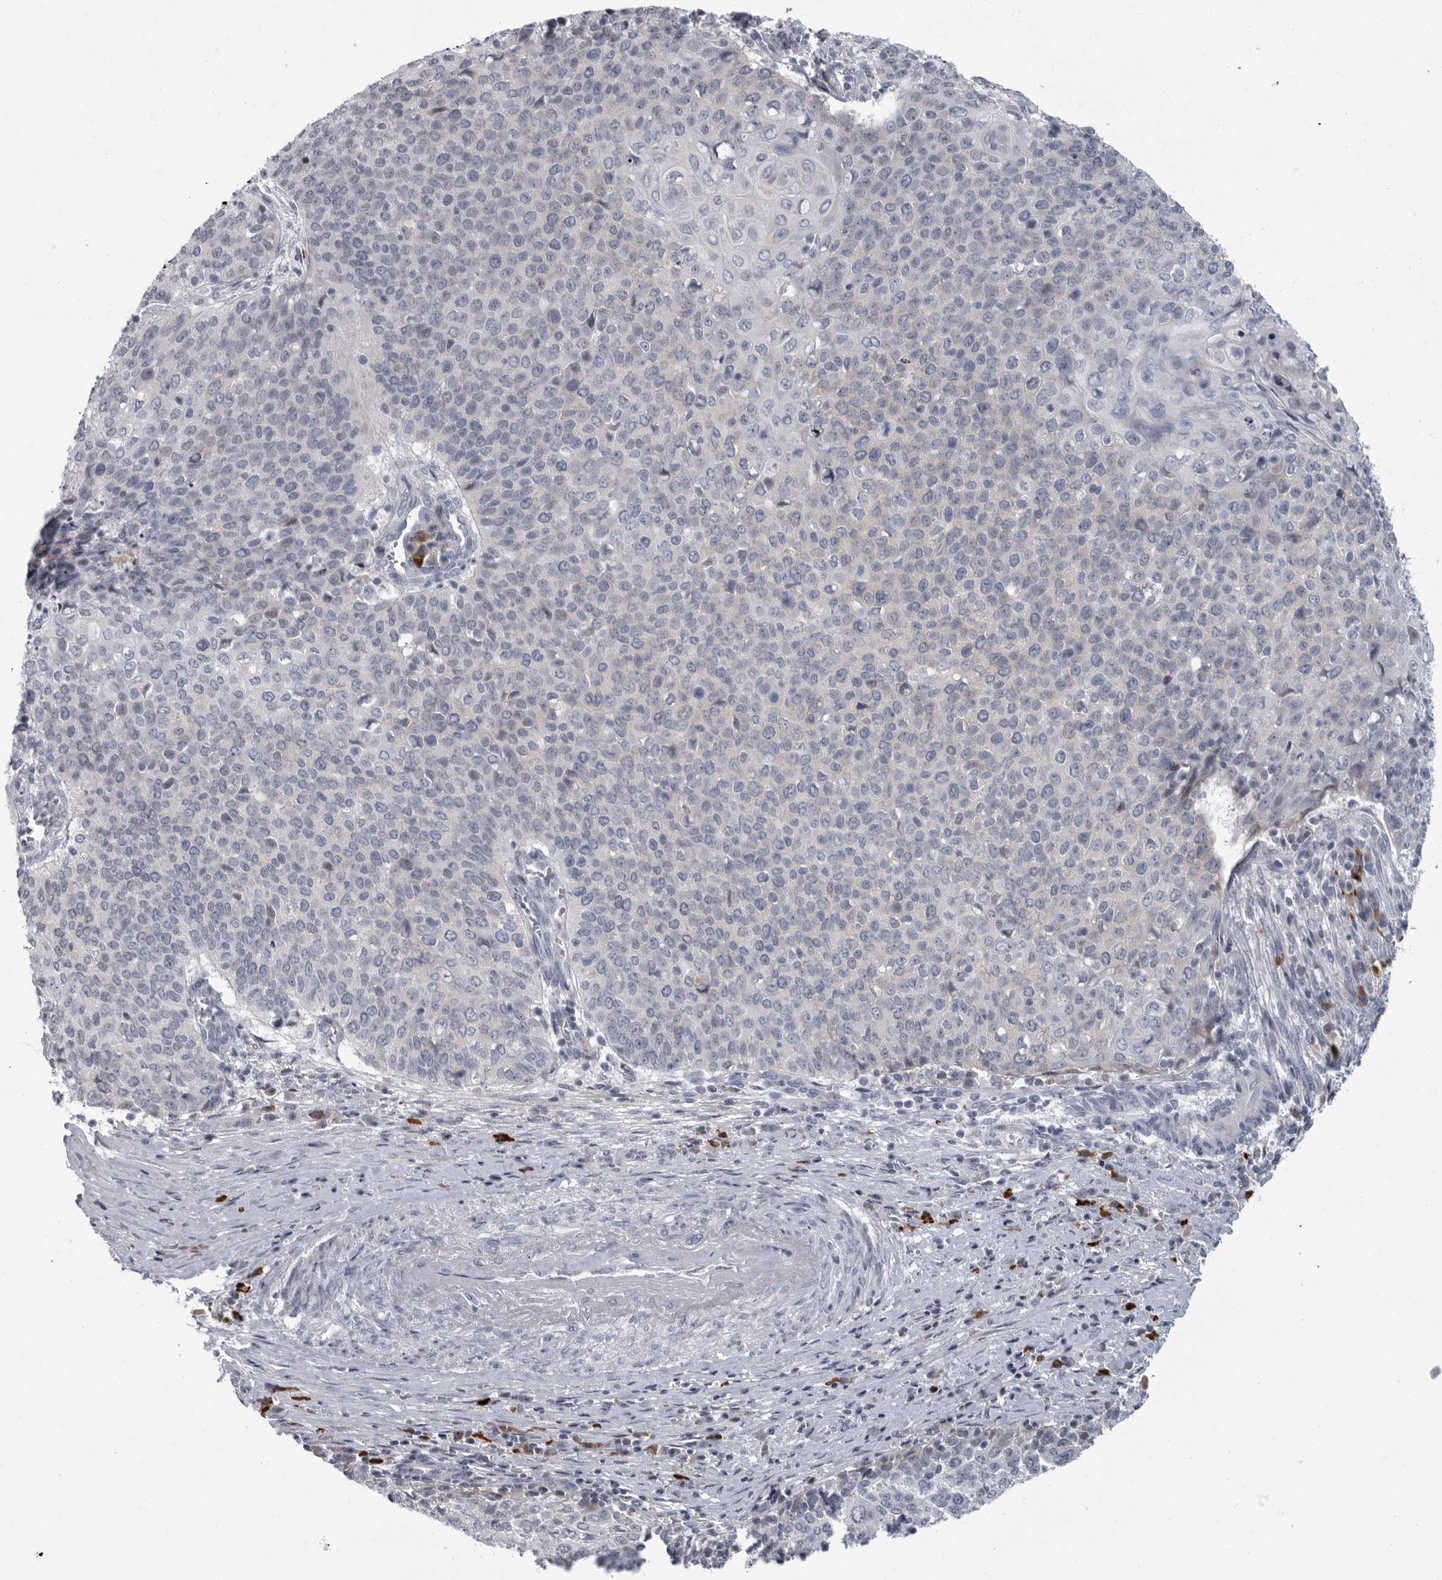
{"staining": {"intensity": "negative", "quantity": "none", "location": "none"}, "tissue": "cervical cancer", "cell_type": "Tumor cells", "image_type": "cancer", "snomed": [{"axis": "morphology", "description": "Squamous cell carcinoma, NOS"}, {"axis": "topography", "description": "Cervix"}], "caption": "Human cervical squamous cell carcinoma stained for a protein using IHC shows no expression in tumor cells.", "gene": "SLC25A39", "patient": {"sex": "female", "age": 39}}